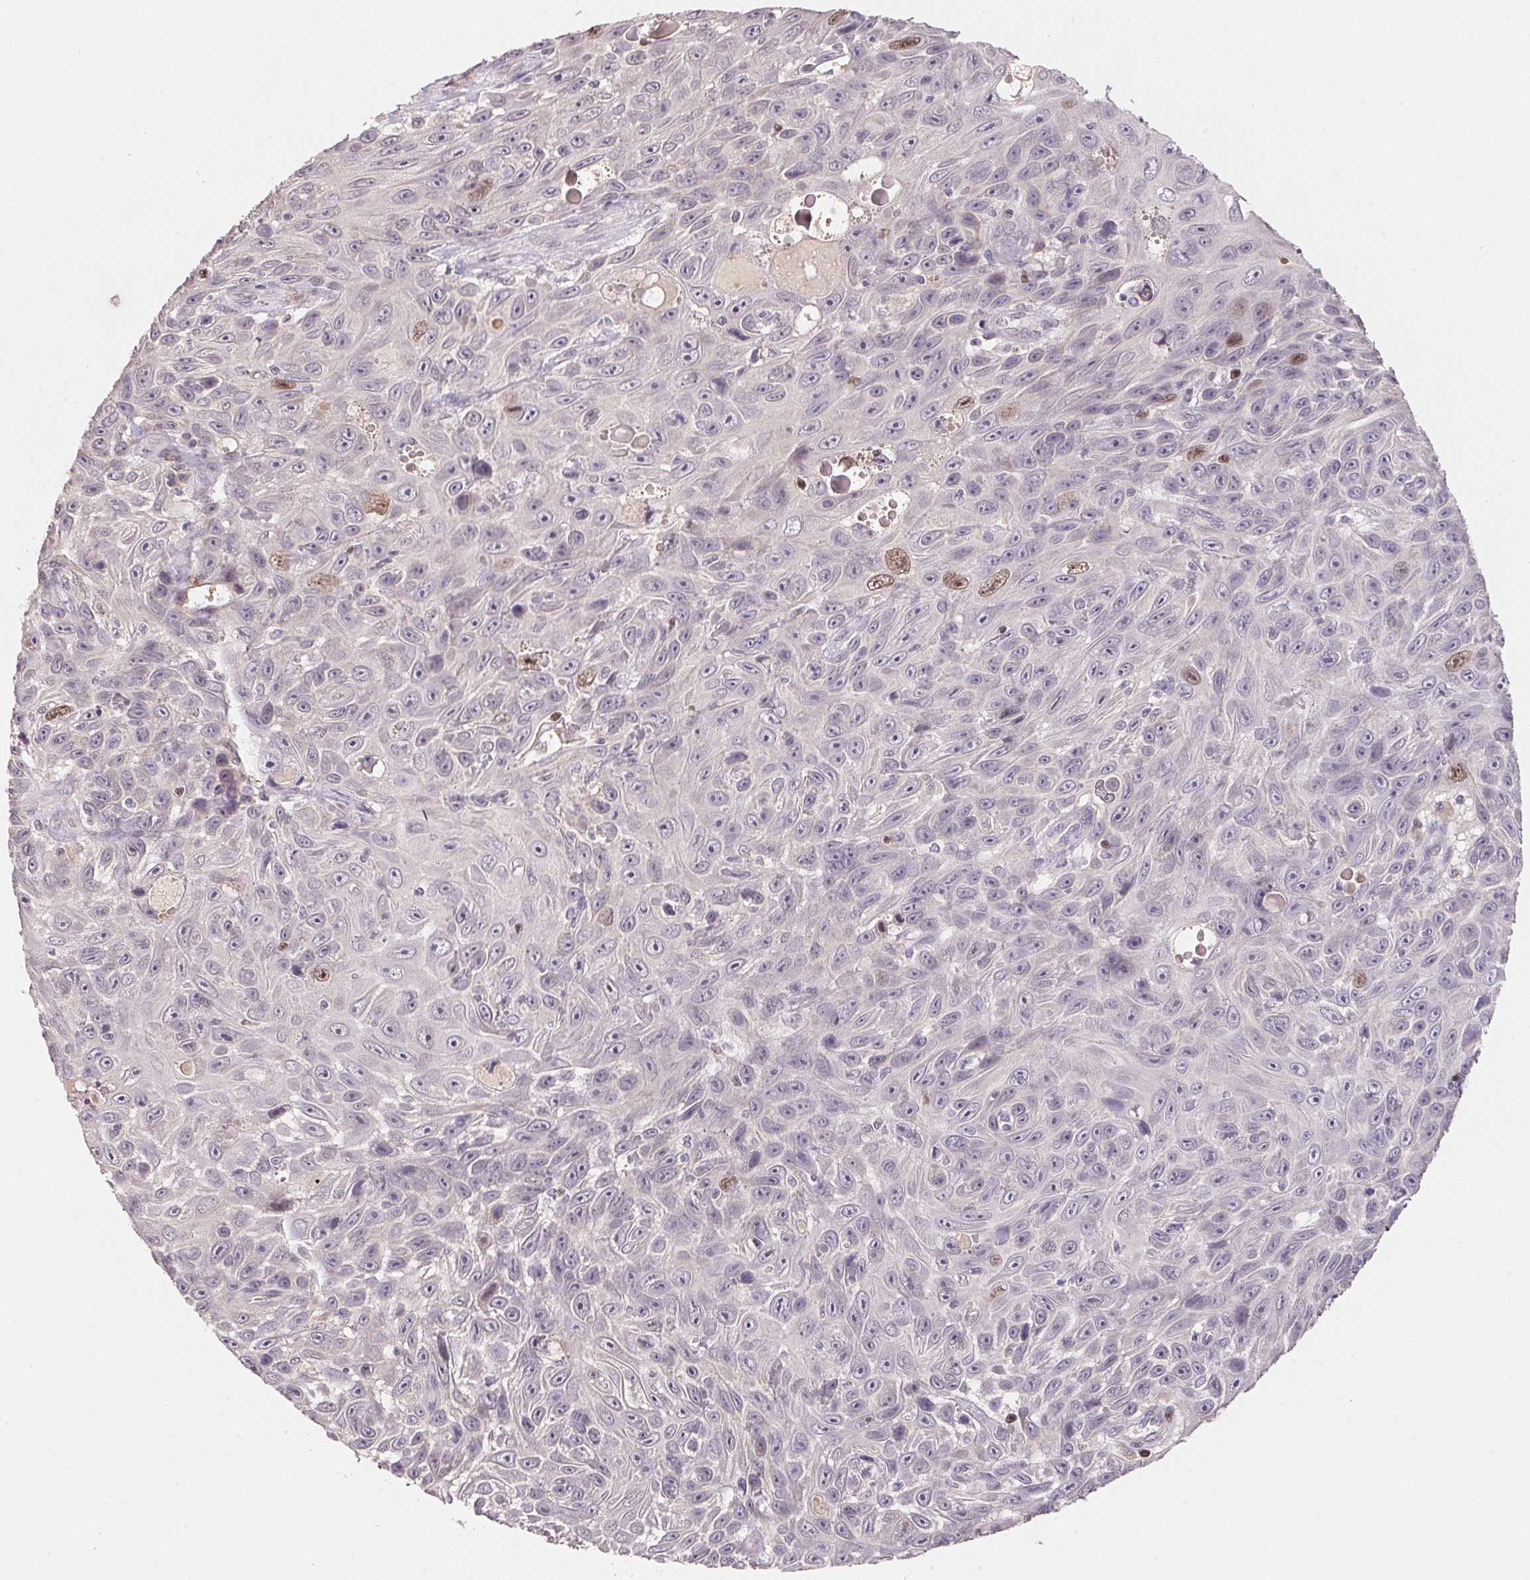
{"staining": {"intensity": "weak", "quantity": "<25%", "location": "nuclear"}, "tissue": "skin cancer", "cell_type": "Tumor cells", "image_type": "cancer", "snomed": [{"axis": "morphology", "description": "Squamous cell carcinoma, NOS"}, {"axis": "topography", "description": "Skin"}], "caption": "Tumor cells show no significant protein expression in skin cancer (squamous cell carcinoma).", "gene": "KIFC1", "patient": {"sex": "male", "age": 82}}